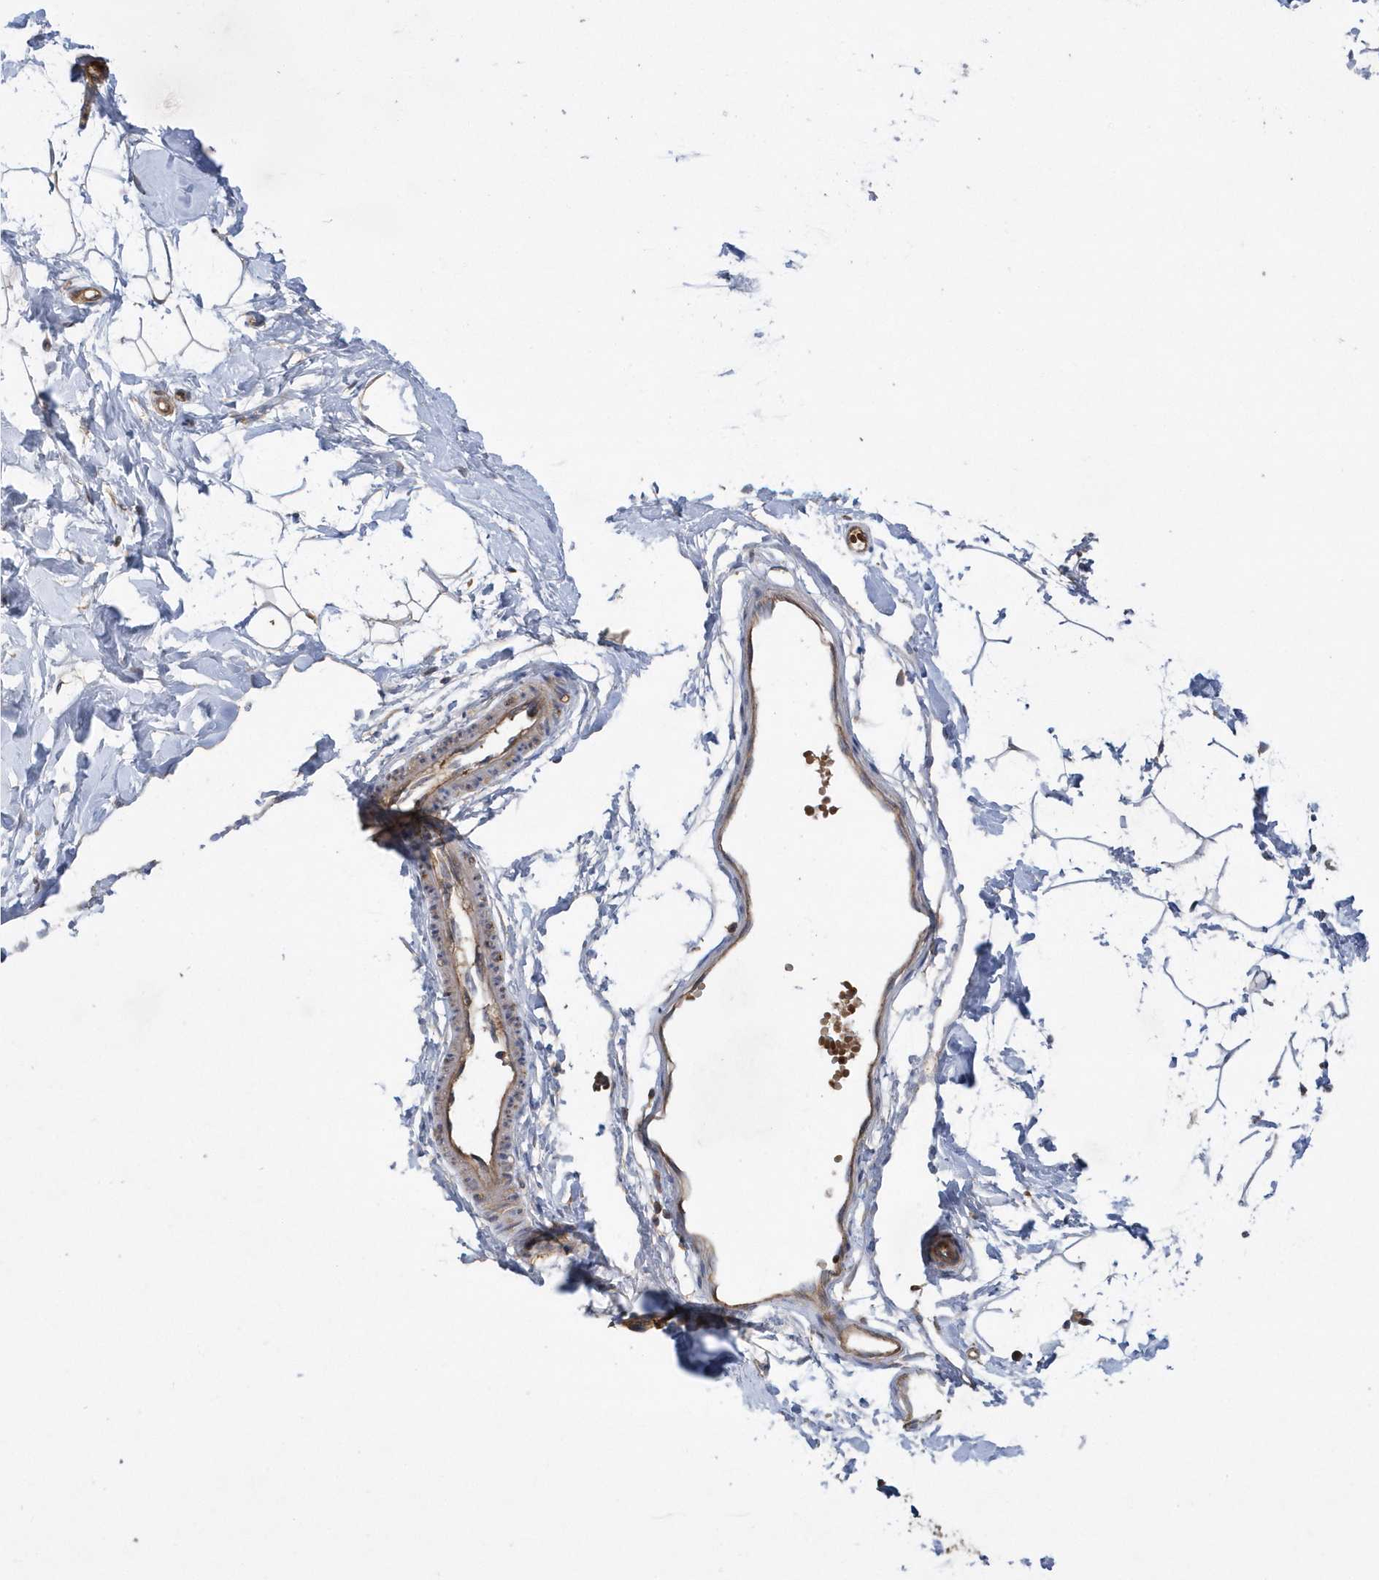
{"staining": {"intensity": "moderate", "quantity": ">75%", "location": "cytoplasmic/membranous"}, "tissue": "adipose tissue", "cell_type": "Adipocytes", "image_type": "normal", "snomed": [{"axis": "morphology", "description": "Normal tissue, NOS"}, {"axis": "topography", "description": "Breast"}], "caption": "A histopathology image showing moderate cytoplasmic/membranous staining in approximately >75% of adipocytes in unremarkable adipose tissue, as visualized by brown immunohistochemical staining.", "gene": "PAICS", "patient": {"sex": "female", "age": 23}}